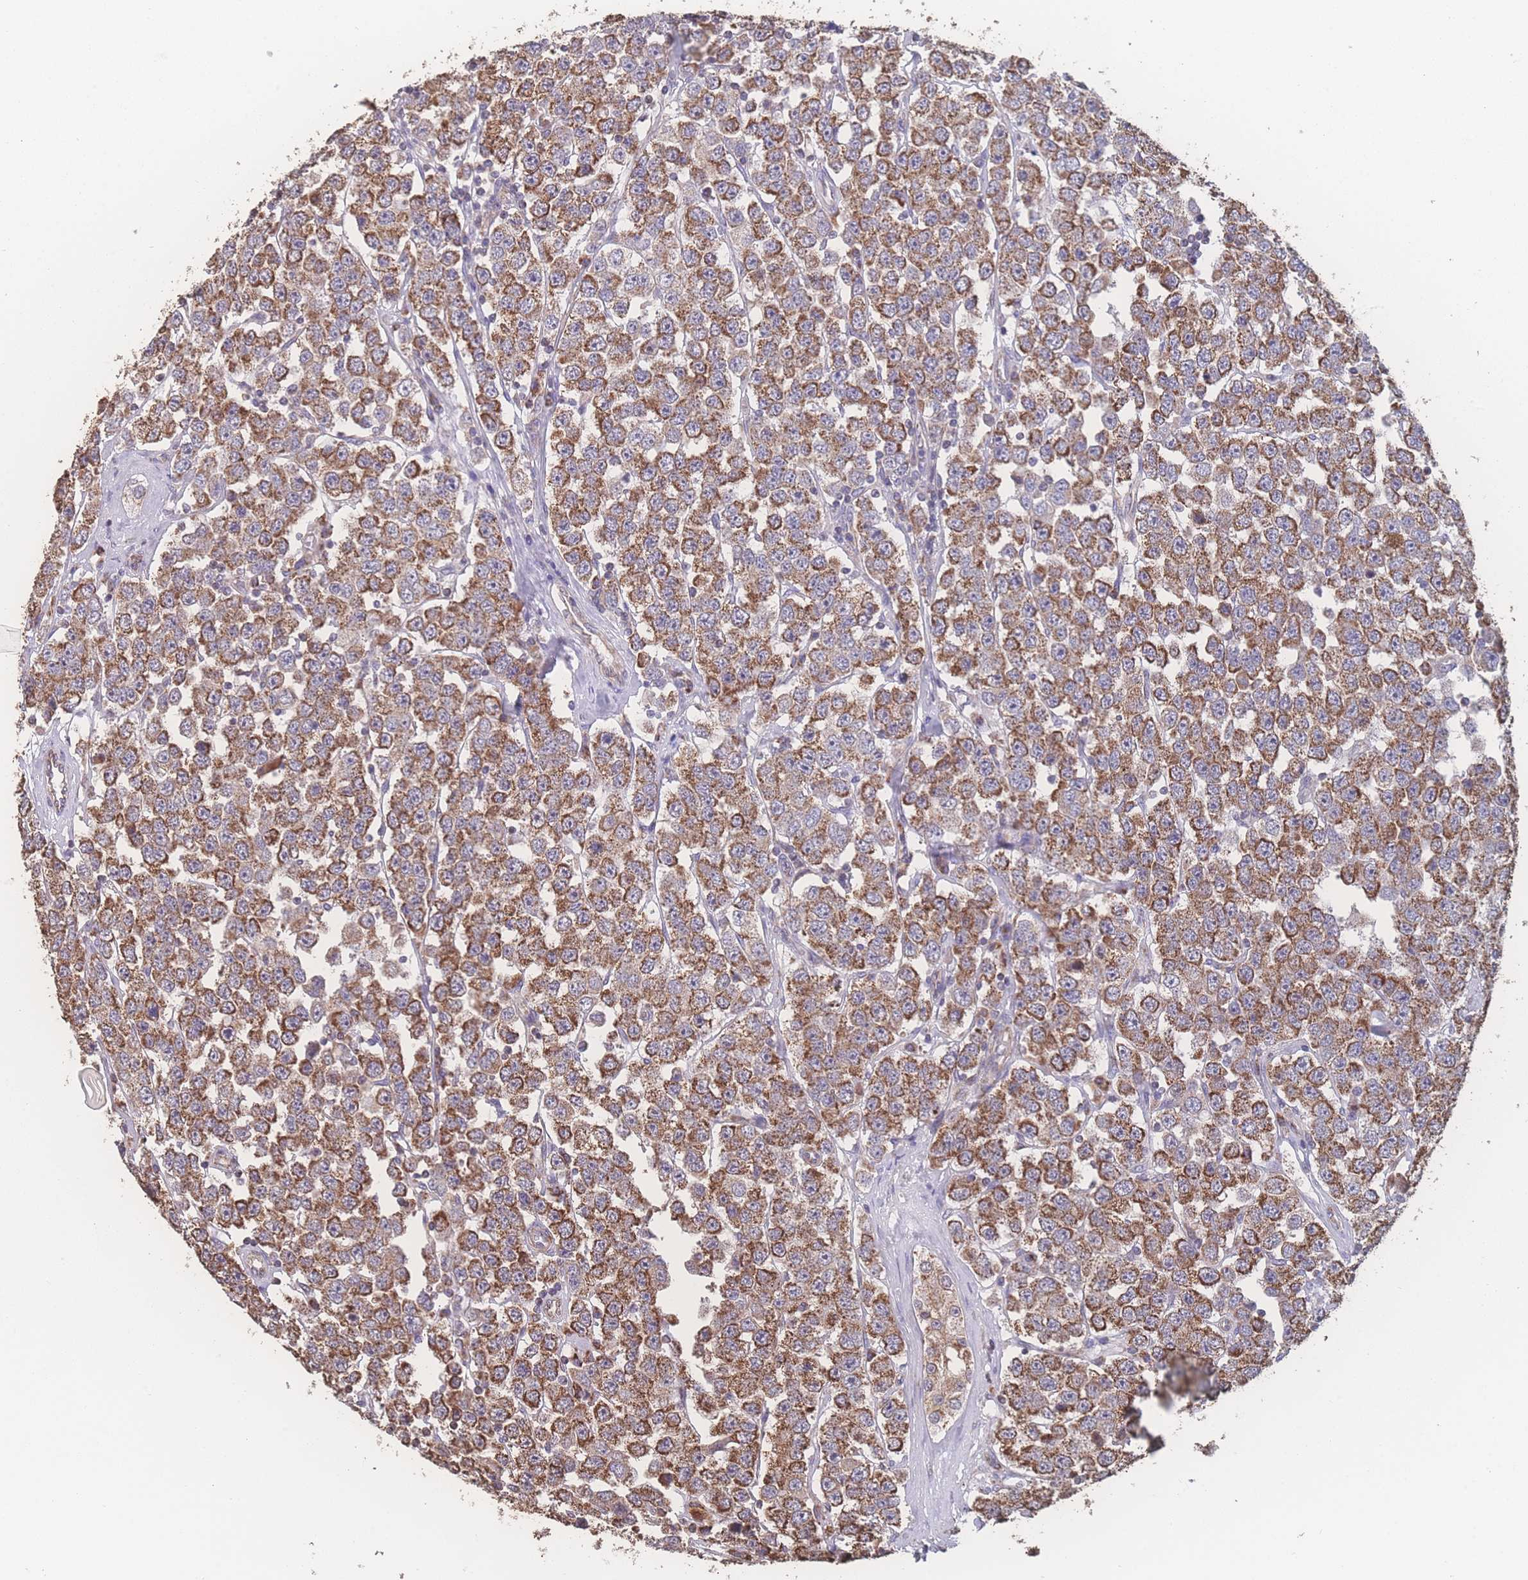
{"staining": {"intensity": "moderate", "quantity": ">75%", "location": "cytoplasmic/membranous"}, "tissue": "testis cancer", "cell_type": "Tumor cells", "image_type": "cancer", "snomed": [{"axis": "morphology", "description": "Seminoma, NOS"}, {"axis": "topography", "description": "Testis"}], "caption": "Immunohistochemistry micrograph of neoplastic tissue: human seminoma (testis) stained using immunohistochemistry displays medium levels of moderate protein expression localized specifically in the cytoplasmic/membranous of tumor cells, appearing as a cytoplasmic/membranous brown color.", "gene": "SGSM3", "patient": {"sex": "male", "age": 28}}